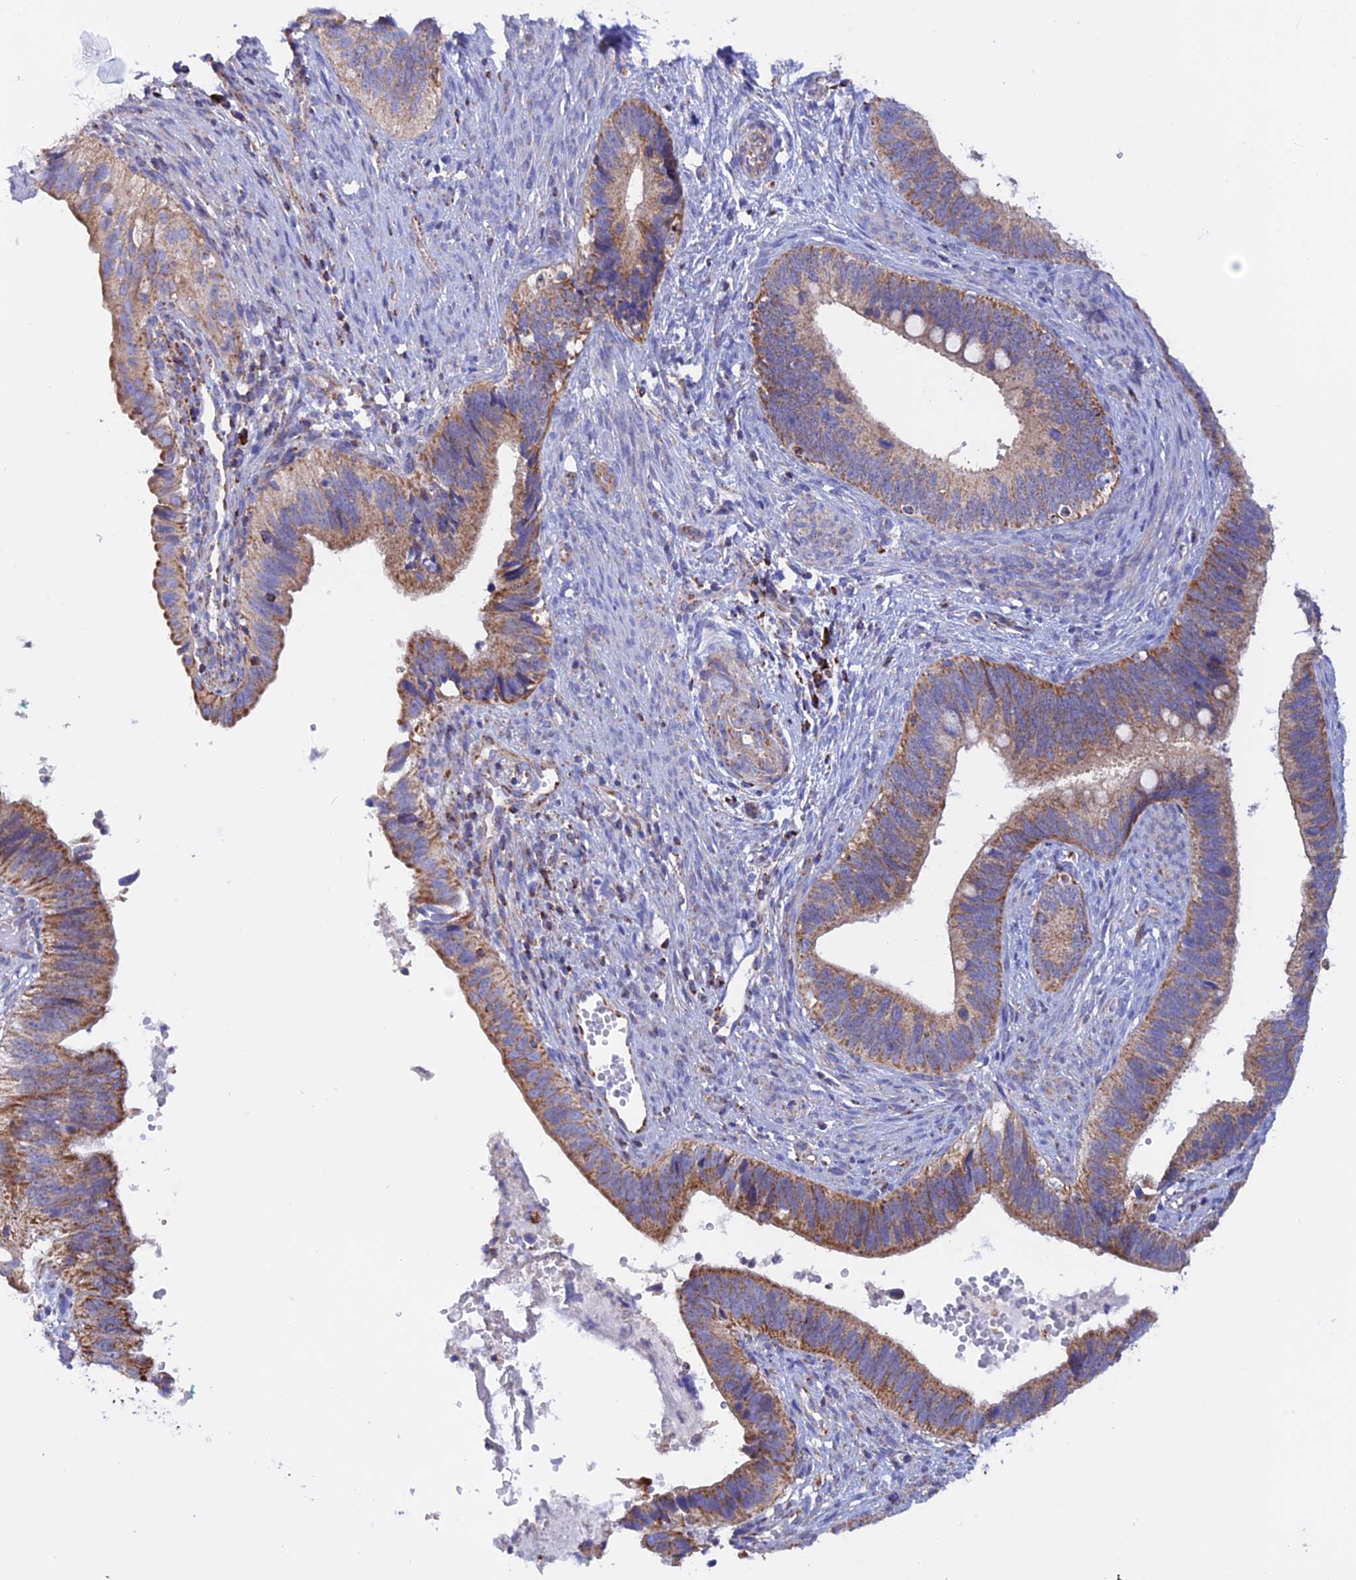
{"staining": {"intensity": "moderate", "quantity": "25%-75%", "location": "cytoplasmic/membranous"}, "tissue": "cervical cancer", "cell_type": "Tumor cells", "image_type": "cancer", "snomed": [{"axis": "morphology", "description": "Adenocarcinoma, NOS"}, {"axis": "topography", "description": "Cervix"}], "caption": "Human adenocarcinoma (cervical) stained with a brown dye shows moderate cytoplasmic/membranous positive expression in approximately 25%-75% of tumor cells.", "gene": "GCDH", "patient": {"sex": "female", "age": 42}}